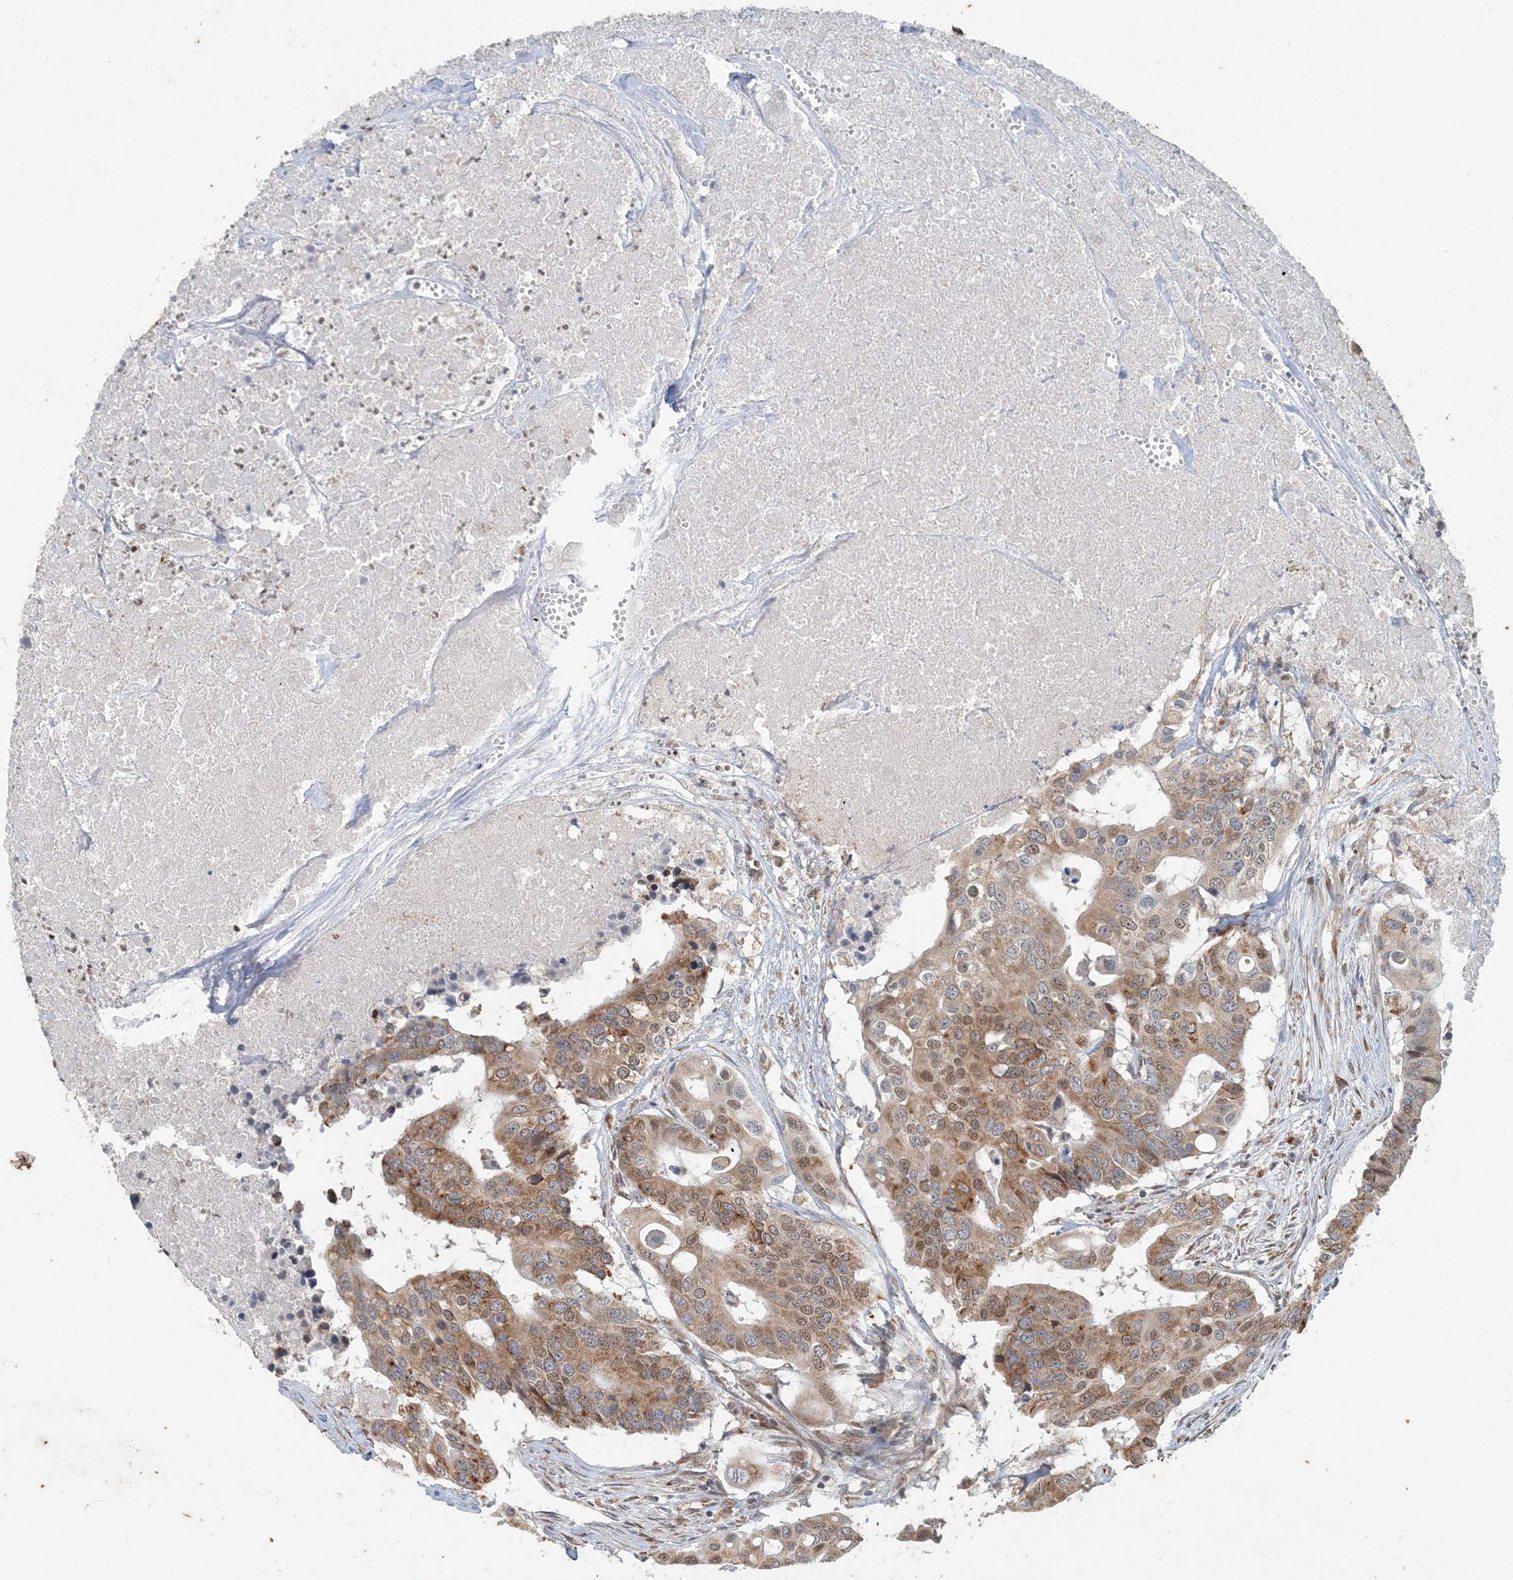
{"staining": {"intensity": "moderate", "quantity": ">75%", "location": "cytoplasmic/membranous,nuclear"}, "tissue": "colorectal cancer", "cell_type": "Tumor cells", "image_type": "cancer", "snomed": [{"axis": "morphology", "description": "Adenocarcinoma, NOS"}, {"axis": "topography", "description": "Colon"}], "caption": "DAB immunohistochemical staining of human colorectal cancer displays moderate cytoplasmic/membranous and nuclear protein positivity in approximately >75% of tumor cells.", "gene": "AK9", "patient": {"sex": "male", "age": 77}}